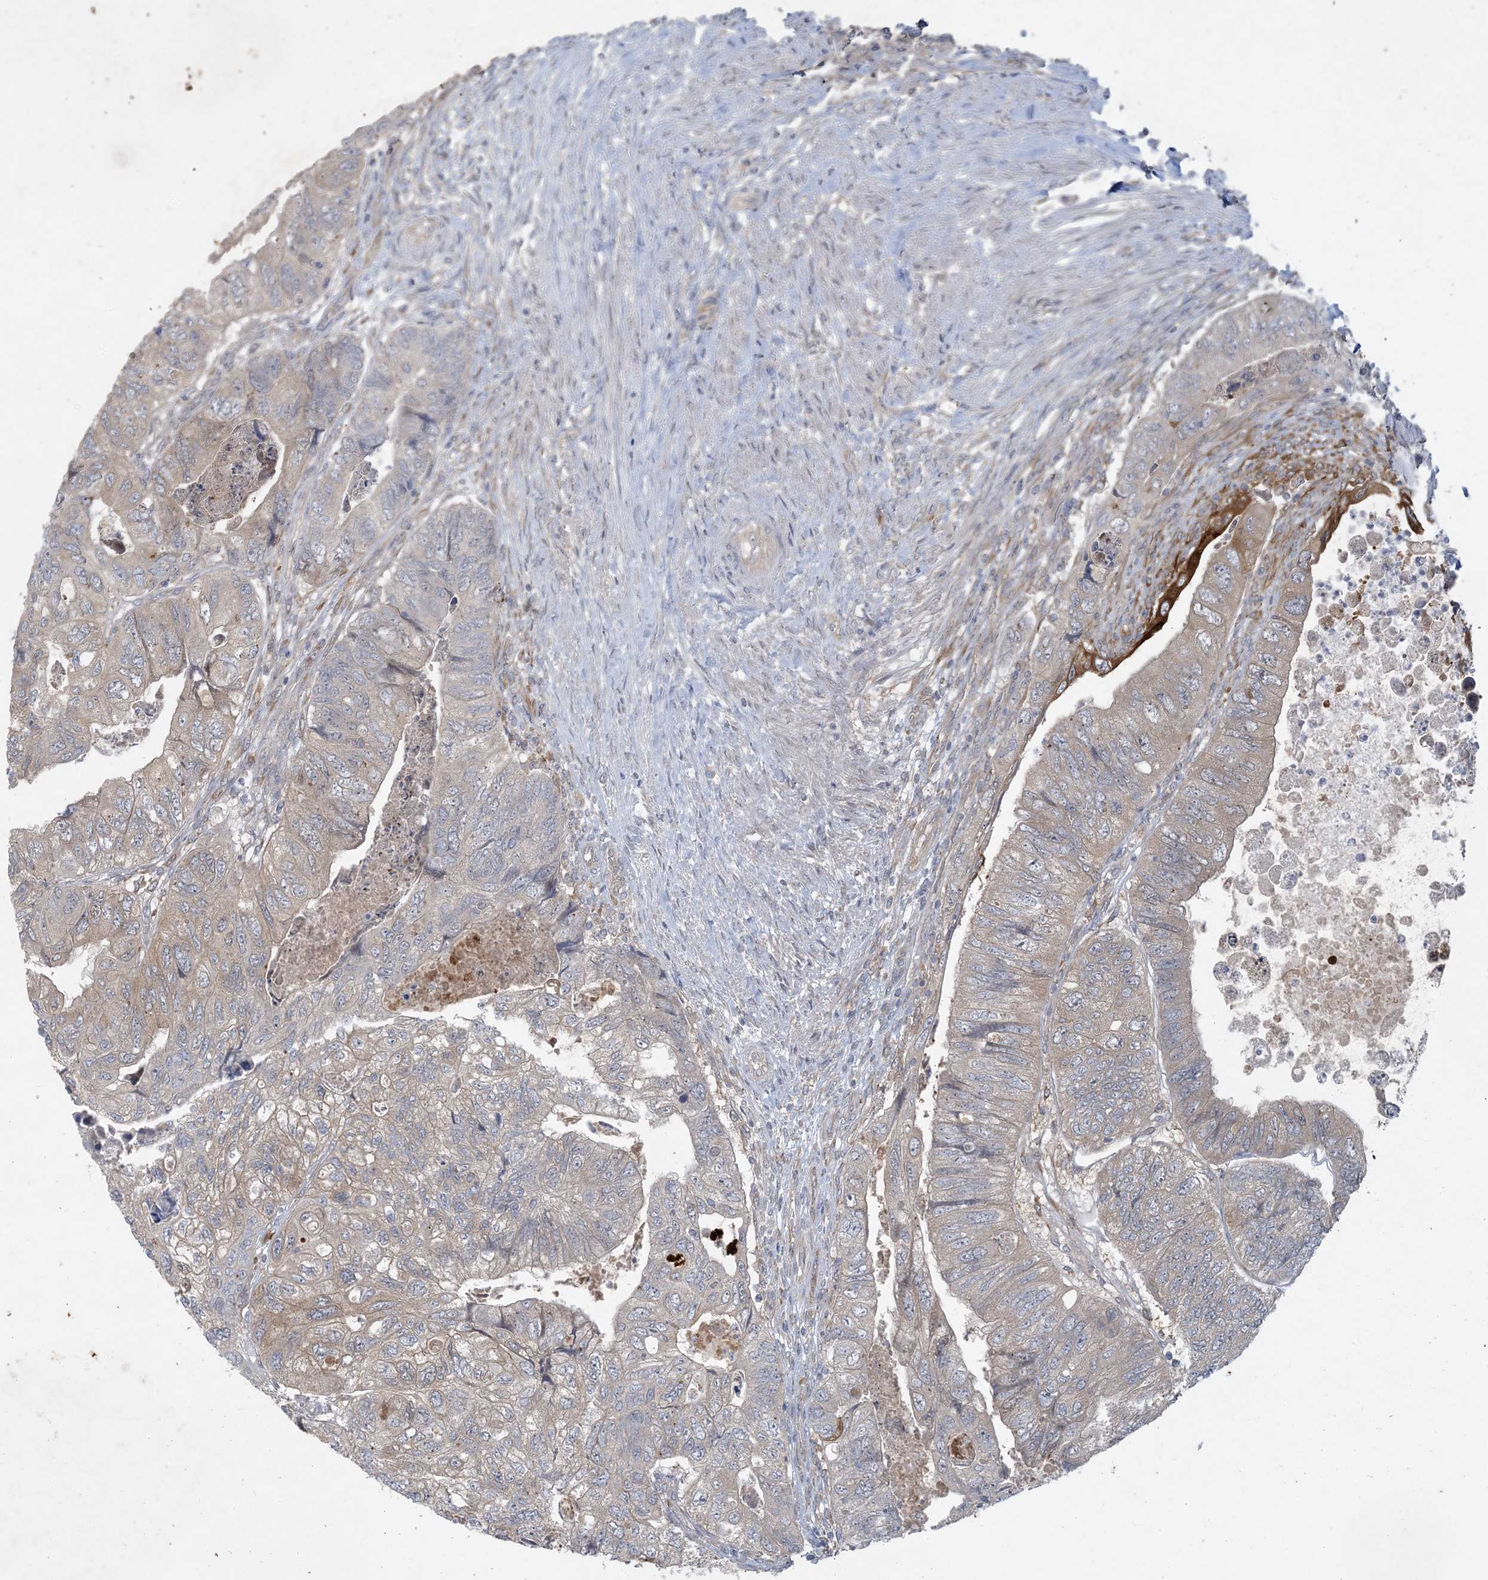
{"staining": {"intensity": "negative", "quantity": "none", "location": "none"}, "tissue": "colorectal cancer", "cell_type": "Tumor cells", "image_type": "cancer", "snomed": [{"axis": "morphology", "description": "Adenocarcinoma, NOS"}, {"axis": "topography", "description": "Rectum"}], "caption": "Colorectal adenocarcinoma was stained to show a protein in brown. There is no significant positivity in tumor cells.", "gene": "CDS1", "patient": {"sex": "male", "age": 63}}